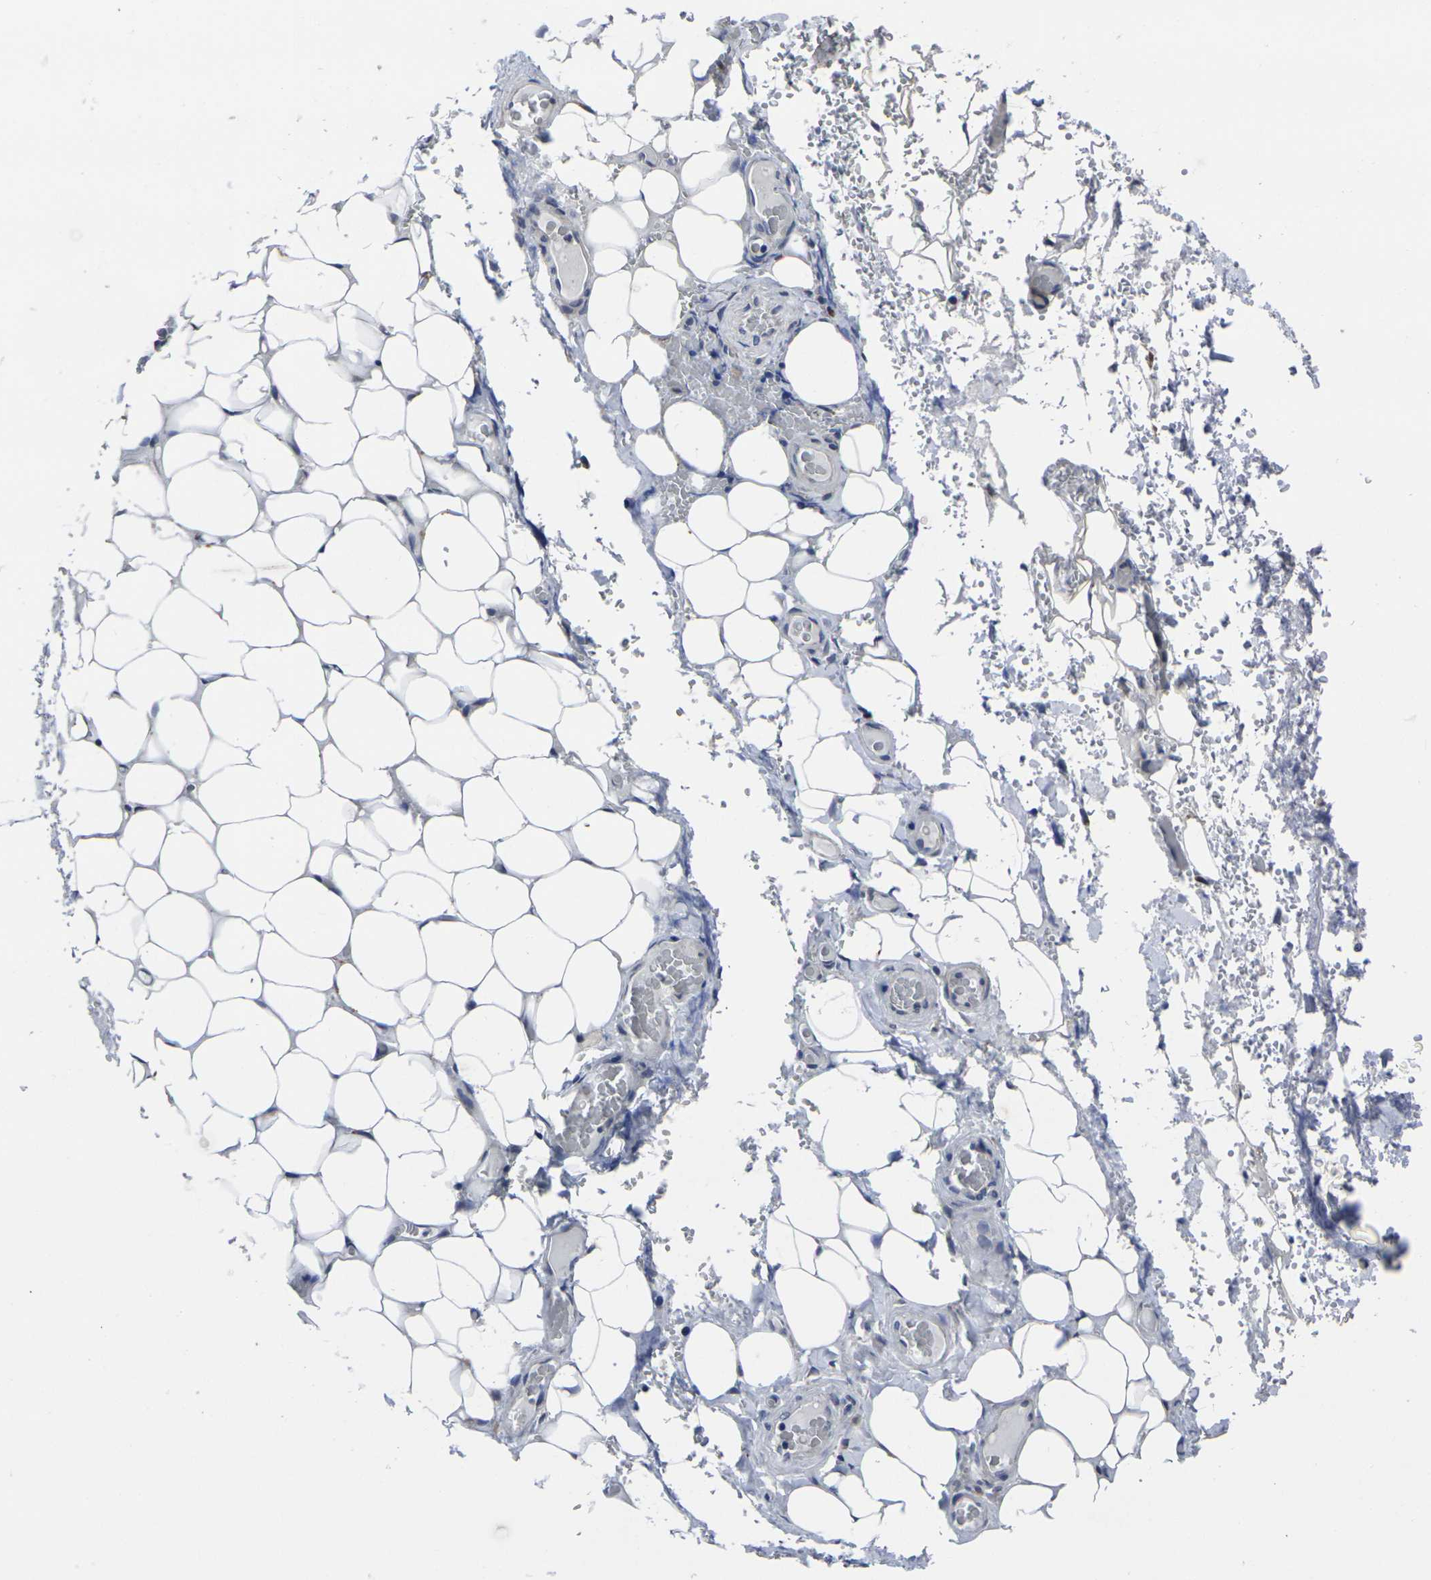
{"staining": {"intensity": "negative", "quantity": "none", "location": "none"}, "tissue": "adipose tissue", "cell_type": "Adipocytes", "image_type": "normal", "snomed": [{"axis": "morphology", "description": "Normal tissue, NOS"}, {"axis": "morphology", "description": "Adenocarcinoma, NOS"}, {"axis": "topography", "description": "Esophagus"}], "caption": "Adipocytes show no significant staining in unremarkable adipose tissue. (DAB (3,3'-diaminobenzidine) immunohistochemistry, high magnification).", "gene": "CYP2C8", "patient": {"sex": "male", "age": 62}}